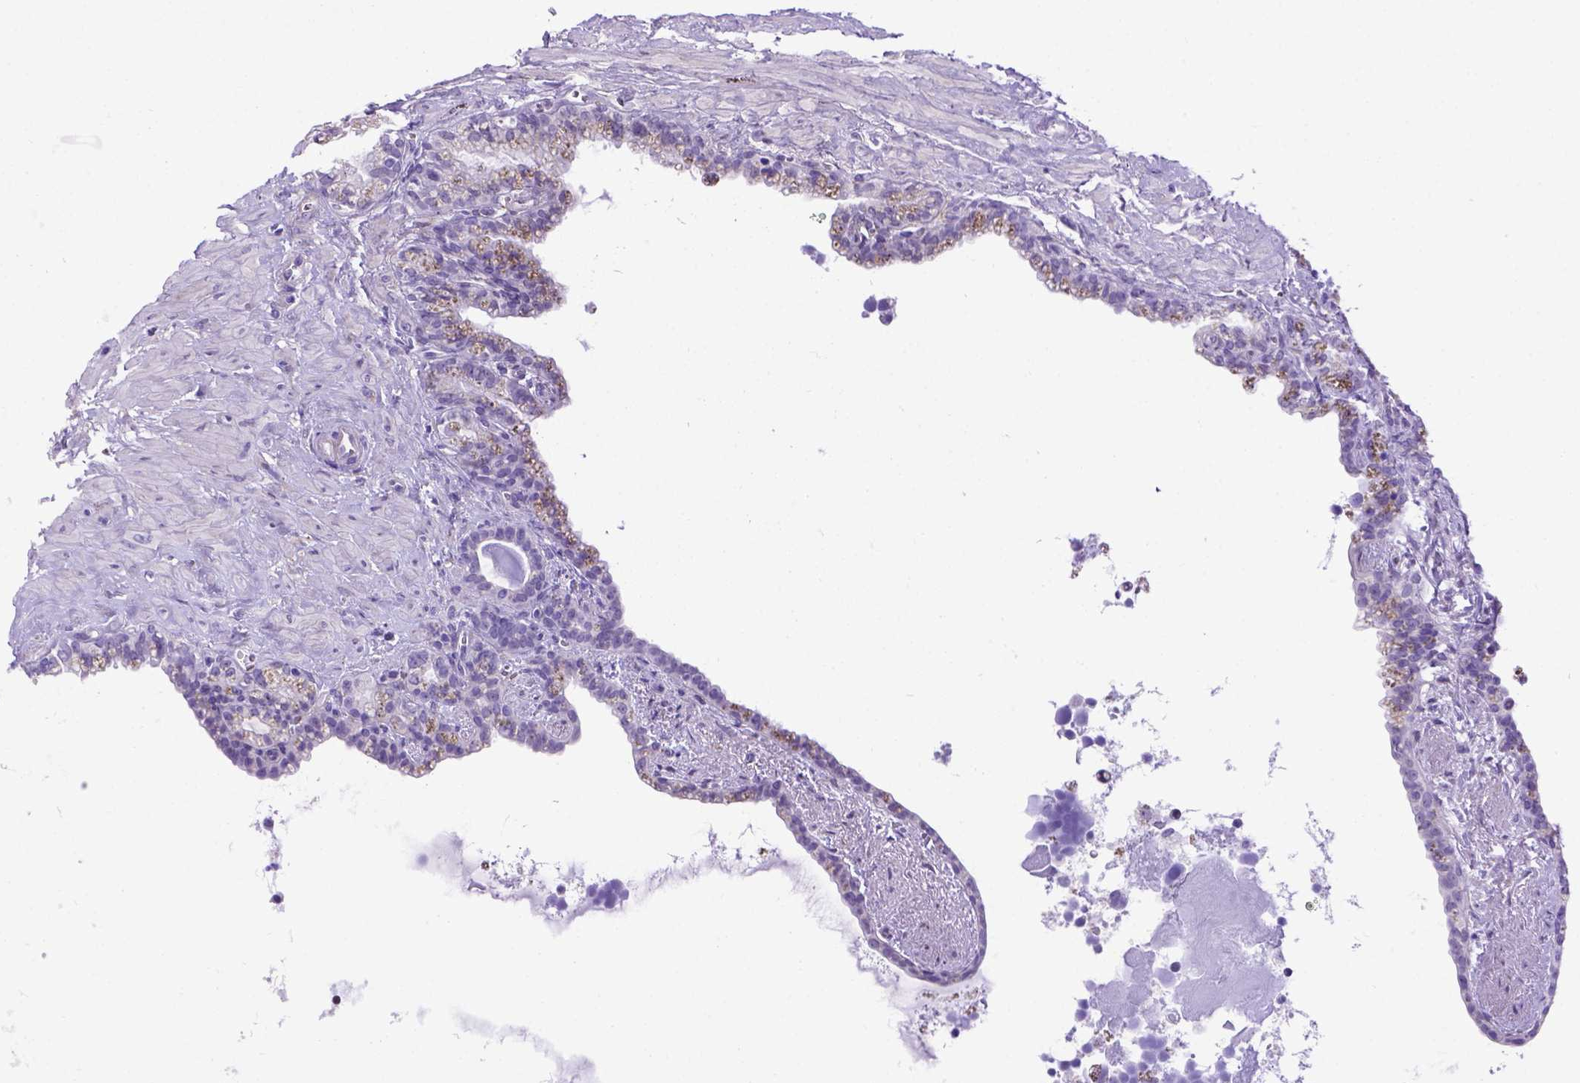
{"staining": {"intensity": "negative", "quantity": "none", "location": "none"}, "tissue": "seminal vesicle", "cell_type": "Glandular cells", "image_type": "normal", "snomed": [{"axis": "morphology", "description": "Normal tissue, NOS"}, {"axis": "topography", "description": "Seminal veicle"}], "caption": "Micrograph shows no significant protein expression in glandular cells of benign seminal vesicle.", "gene": "ADAM12", "patient": {"sex": "male", "age": 76}}